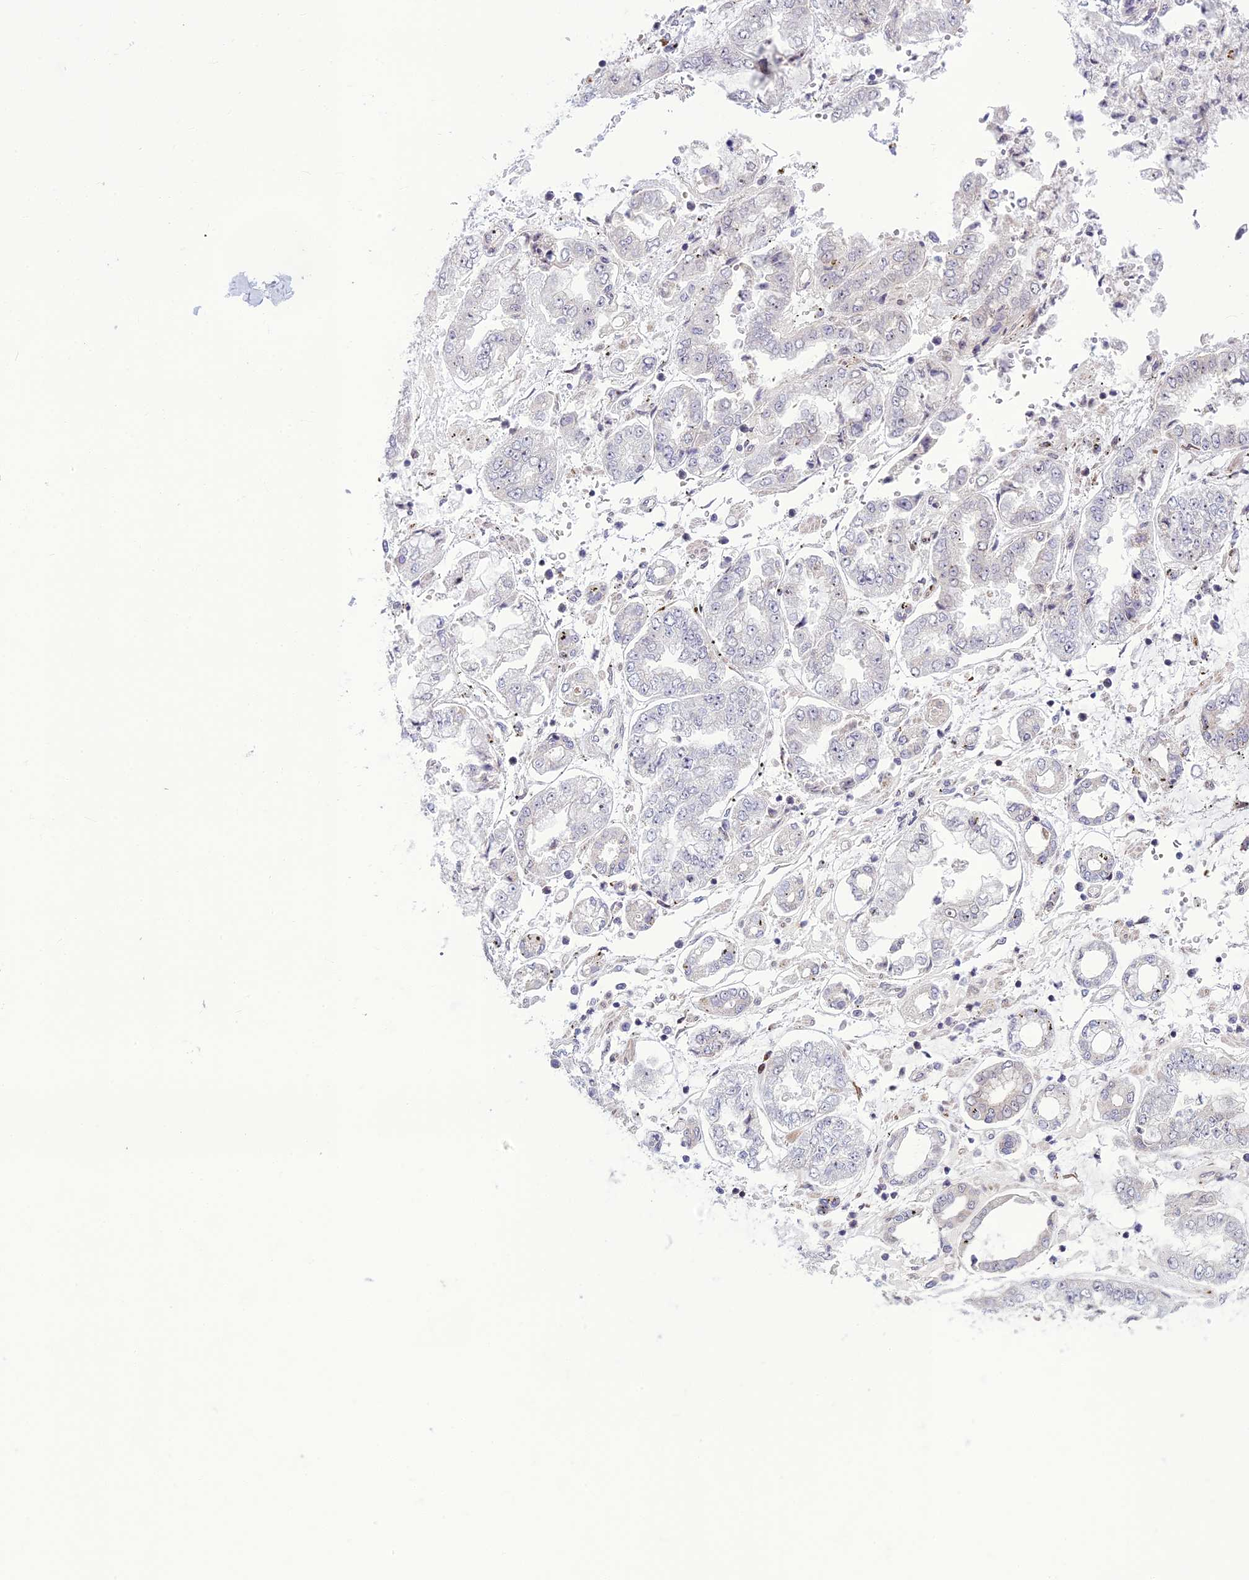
{"staining": {"intensity": "negative", "quantity": "none", "location": "none"}, "tissue": "stomach cancer", "cell_type": "Tumor cells", "image_type": "cancer", "snomed": [{"axis": "morphology", "description": "Adenocarcinoma, NOS"}, {"axis": "topography", "description": "Stomach"}], "caption": "Immunohistochemical staining of adenocarcinoma (stomach) exhibits no significant expression in tumor cells. Nuclei are stained in blue.", "gene": "DTX2", "patient": {"sex": "male", "age": 76}}